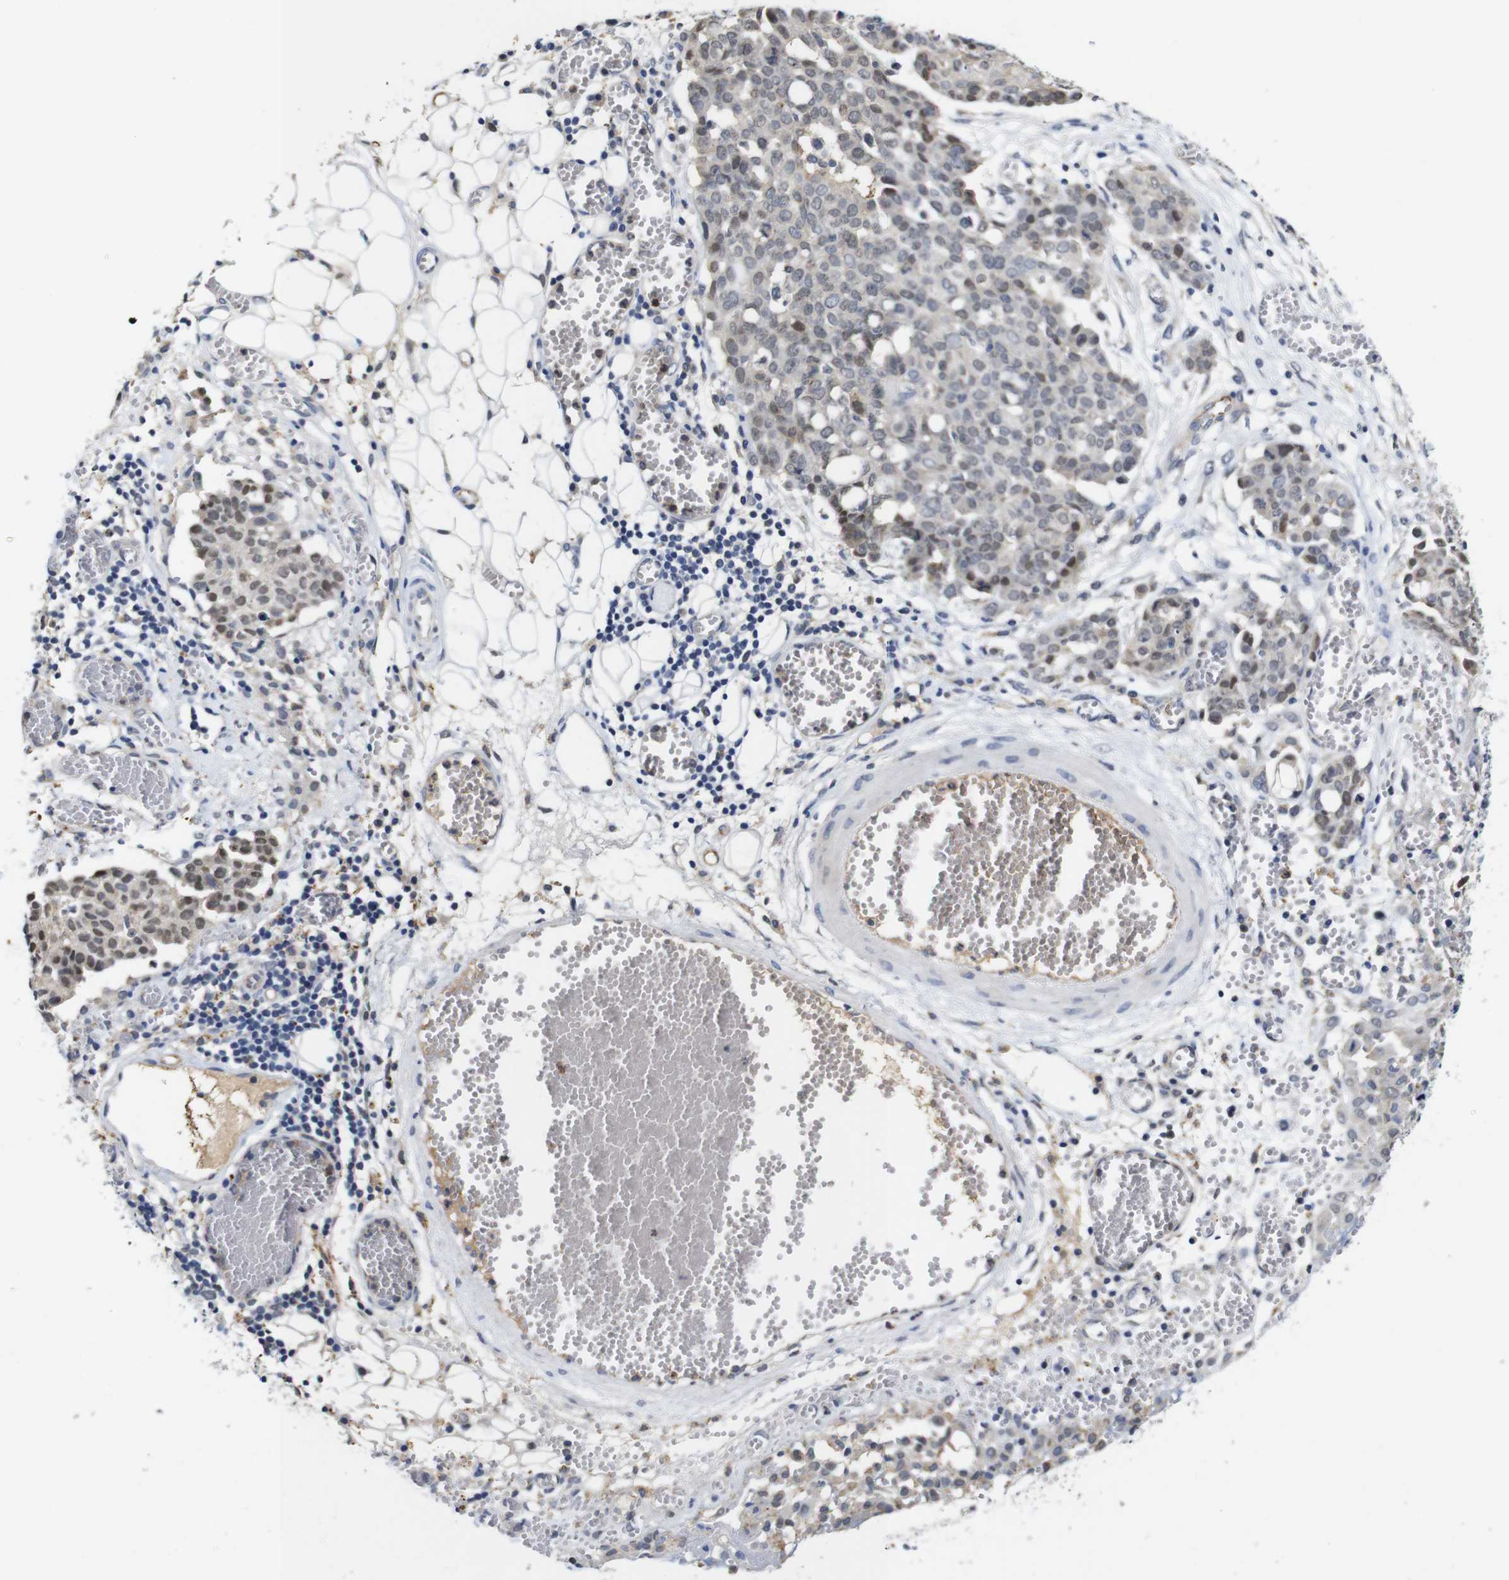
{"staining": {"intensity": "moderate", "quantity": "<25%", "location": "nuclear"}, "tissue": "ovarian cancer", "cell_type": "Tumor cells", "image_type": "cancer", "snomed": [{"axis": "morphology", "description": "Cystadenocarcinoma, serous, NOS"}, {"axis": "topography", "description": "Soft tissue"}, {"axis": "topography", "description": "Ovary"}], "caption": "The histopathology image exhibits a brown stain indicating the presence of a protein in the nuclear of tumor cells in serous cystadenocarcinoma (ovarian). Ihc stains the protein of interest in brown and the nuclei are stained blue.", "gene": "FURIN", "patient": {"sex": "female", "age": 57}}